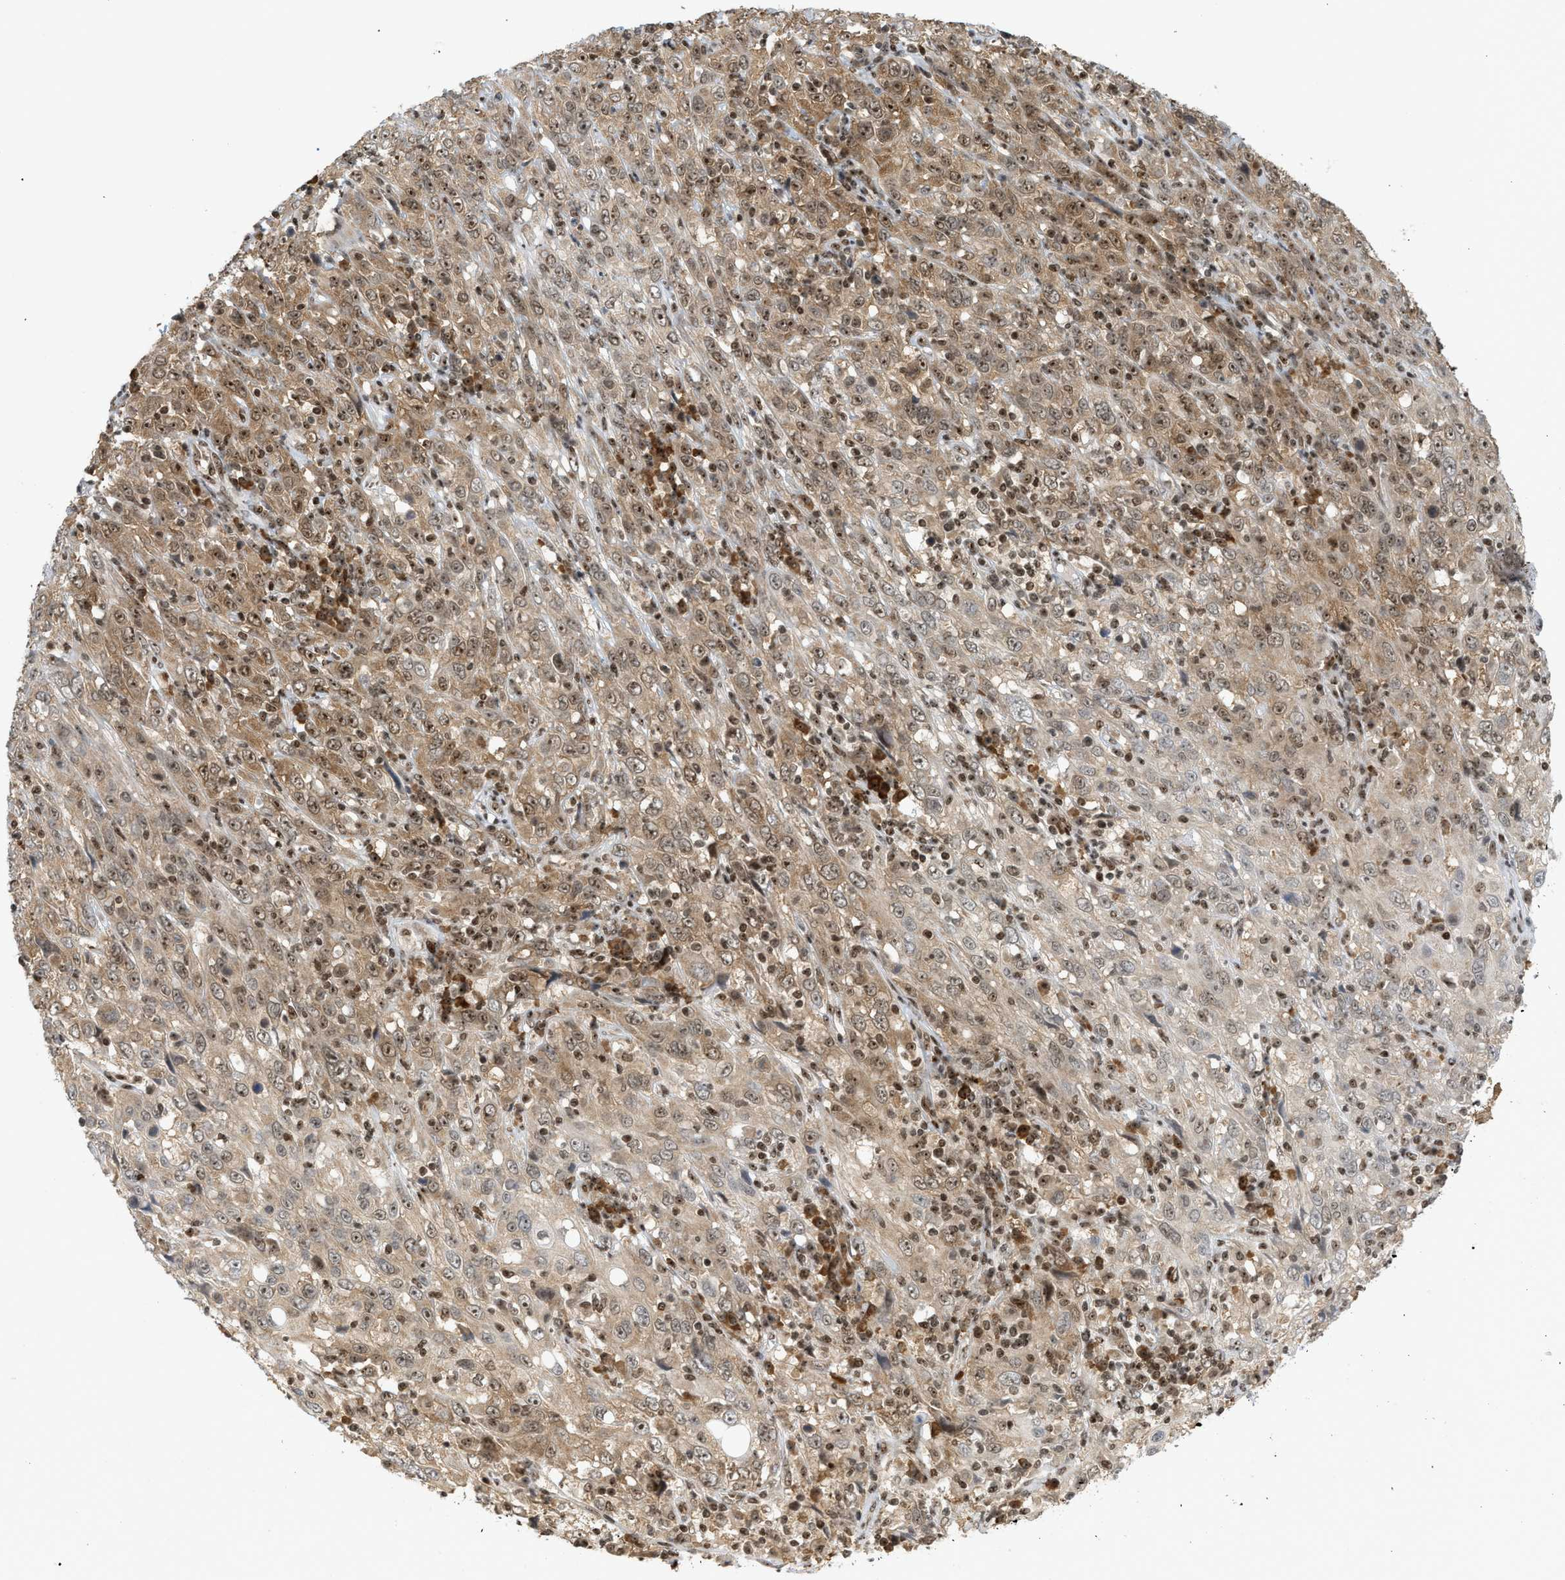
{"staining": {"intensity": "moderate", "quantity": ">75%", "location": "cytoplasmic/membranous,nuclear"}, "tissue": "cervical cancer", "cell_type": "Tumor cells", "image_type": "cancer", "snomed": [{"axis": "morphology", "description": "Squamous cell carcinoma, NOS"}, {"axis": "topography", "description": "Cervix"}], "caption": "This photomicrograph demonstrates IHC staining of human squamous cell carcinoma (cervical), with medium moderate cytoplasmic/membranous and nuclear staining in about >75% of tumor cells.", "gene": "ZNF22", "patient": {"sex": "female", "age": 46}}